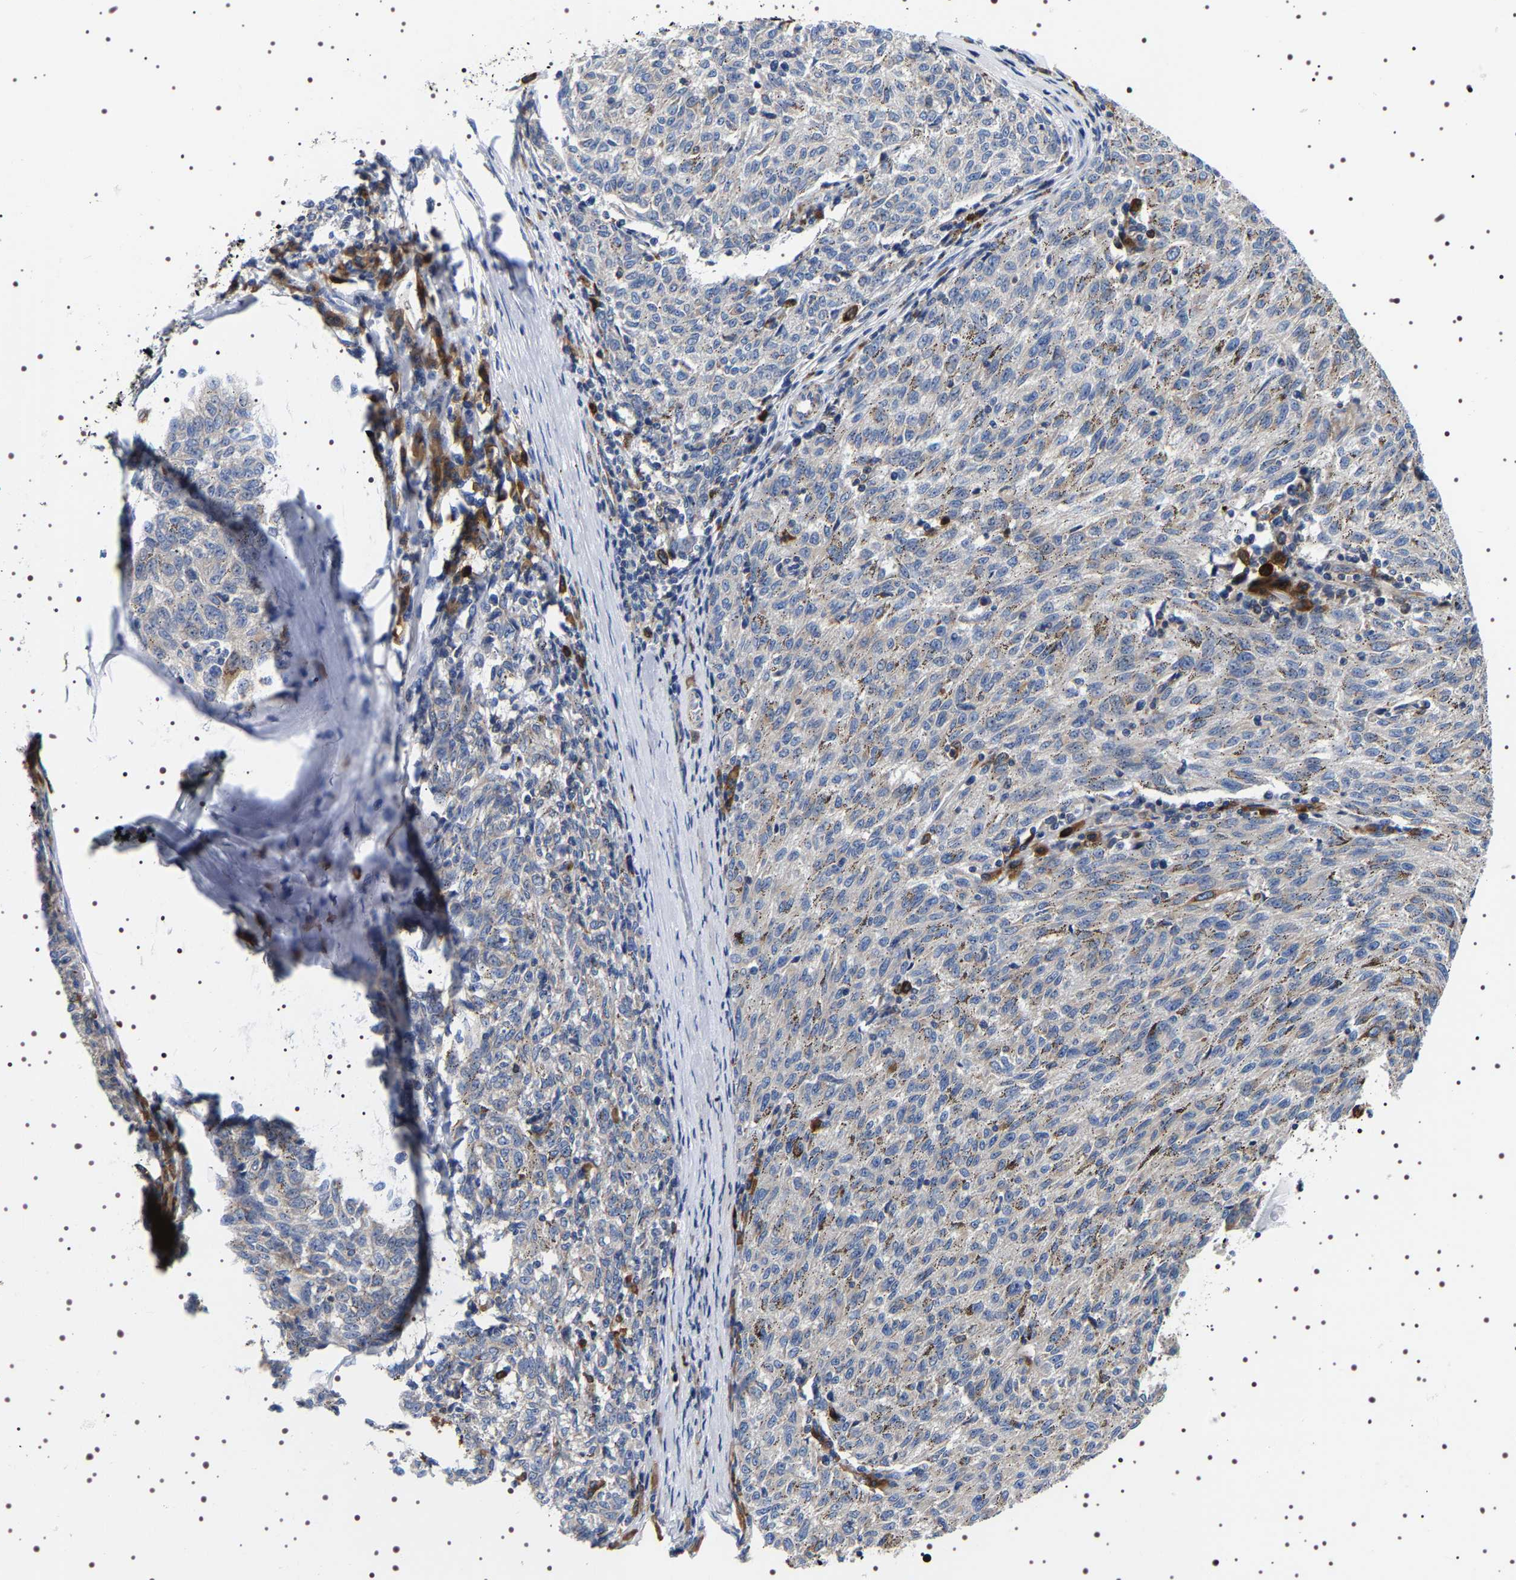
{"staining": {"intensity": "weak", "quantity": "25%-75%", "location": "cytoplasmic/membranous"}, "tissue": "melanoma", "cell_type": "Tumor cells", "image_type": "cancer", "snomed": [{"axis": "morphology", "description": "Malignant melanoma, NOS"}, {"axis": "topography", "description": "Skin"}], "caption": "Immunohistochemistry (DAB) staining of human malignant melanoma reveals weak cytoplasmic/membranous protein expression in about 25%-75% of tumor cells.", "gene": "SQLE", "patient": {"sex": "female", "age": 72}}